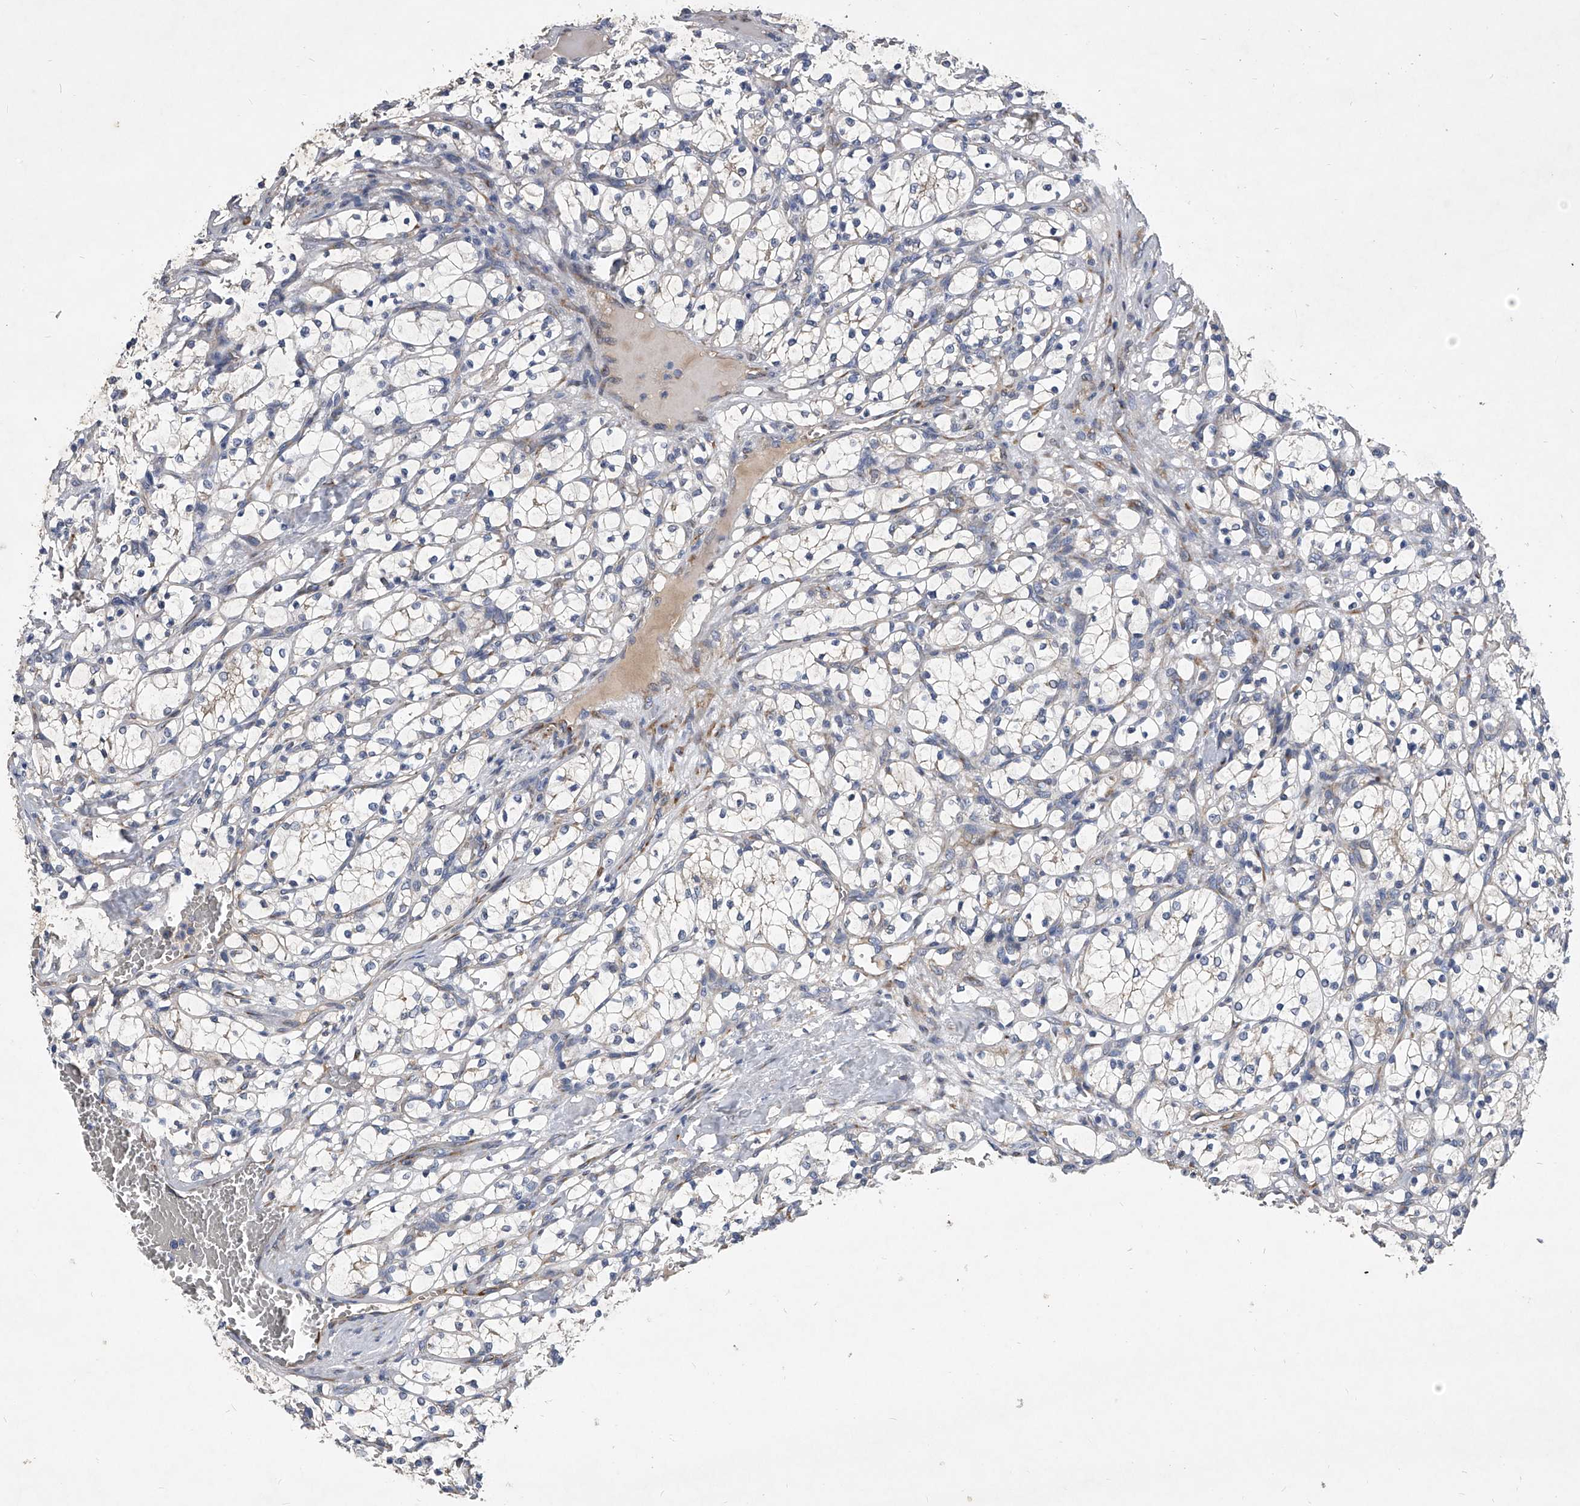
{"staining": {"intensity": "negative", "quantity": "none", "location": "none"}, "tissue": "renal cancer", "cell_type": "Tumor cells", "image_type": "cancer", "snomed": [{"axis": "morphology", "description": "Adenocarcinoma, NOS"}, {"axis": "topography", "description": "Kidney"}], "caption": "The image shows no significant expression in tumor cells of renal cancer. (Stains: DAB (3,3'-diaminobenzidine) immunohistochemistry (IHC) with hematoxylin counter stain, Microscopy: brightfield microscopy at high magnification).", "gene": "CCR4", "patient": {"sex": "female", "age": 69}}